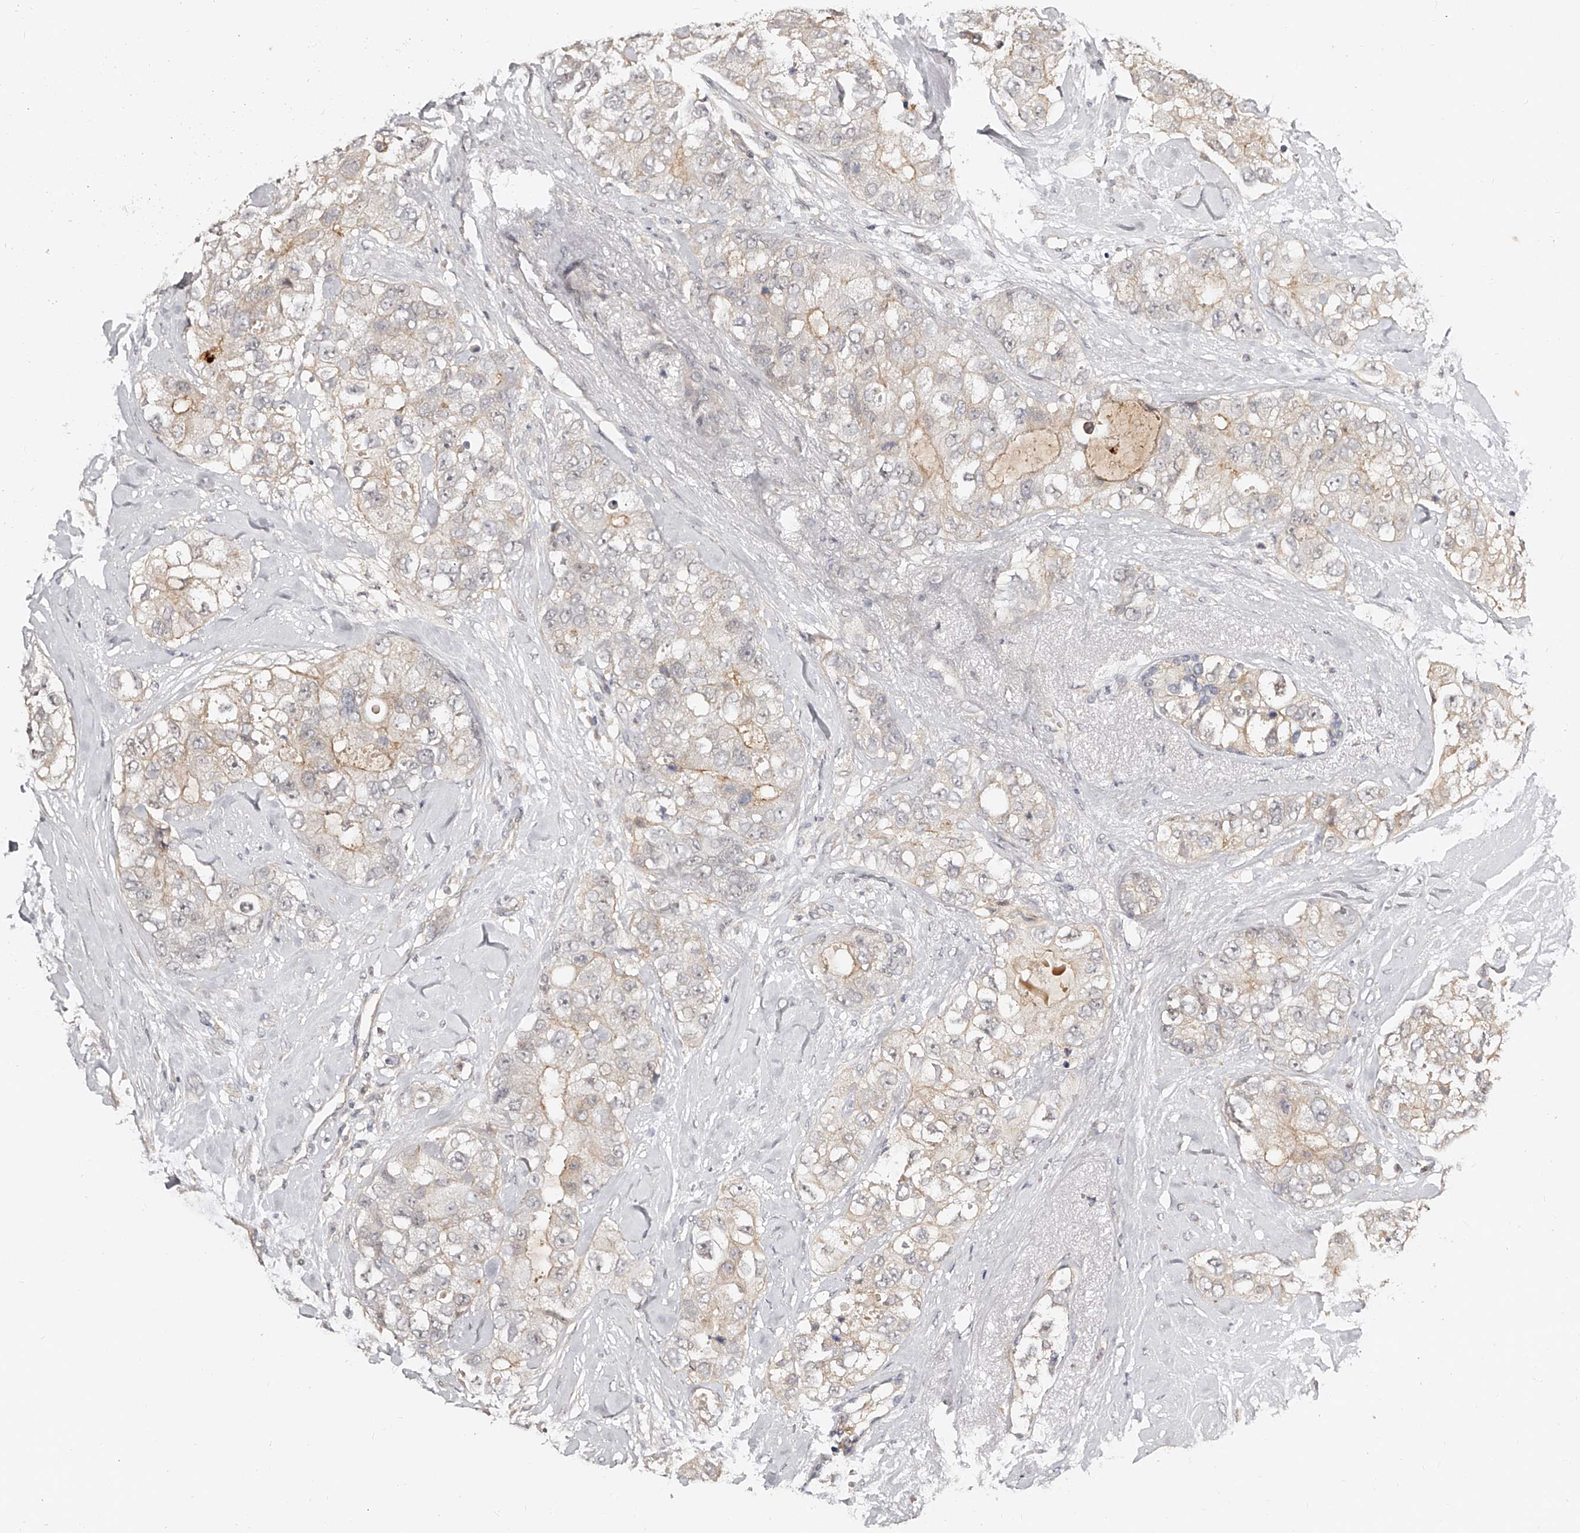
{"staining": {"intensity": "weak", "quantity": "<25%", "location": "cytoplasmic/membranous"}, "tissue": "breast cancer", "cell_type": "Tumor cells", "image_type": "cancer", "snomed": [{"axis": "morphology", "description": "Duct carcinoma"}, {"axis": "topography", "description": "Breast"}], "caption": "Immunohistochemistry (IHC) of breast cancer (infiltrating ductal carcinoma) exhibits no staining in tumor cells. (DAB (3,3'-diaminobenzidine) immunohistochemistry visualized using brightfield microscopy, high magnification).", "gene": "ZNF789", "patient": {"sex": "female", "age": 62}}